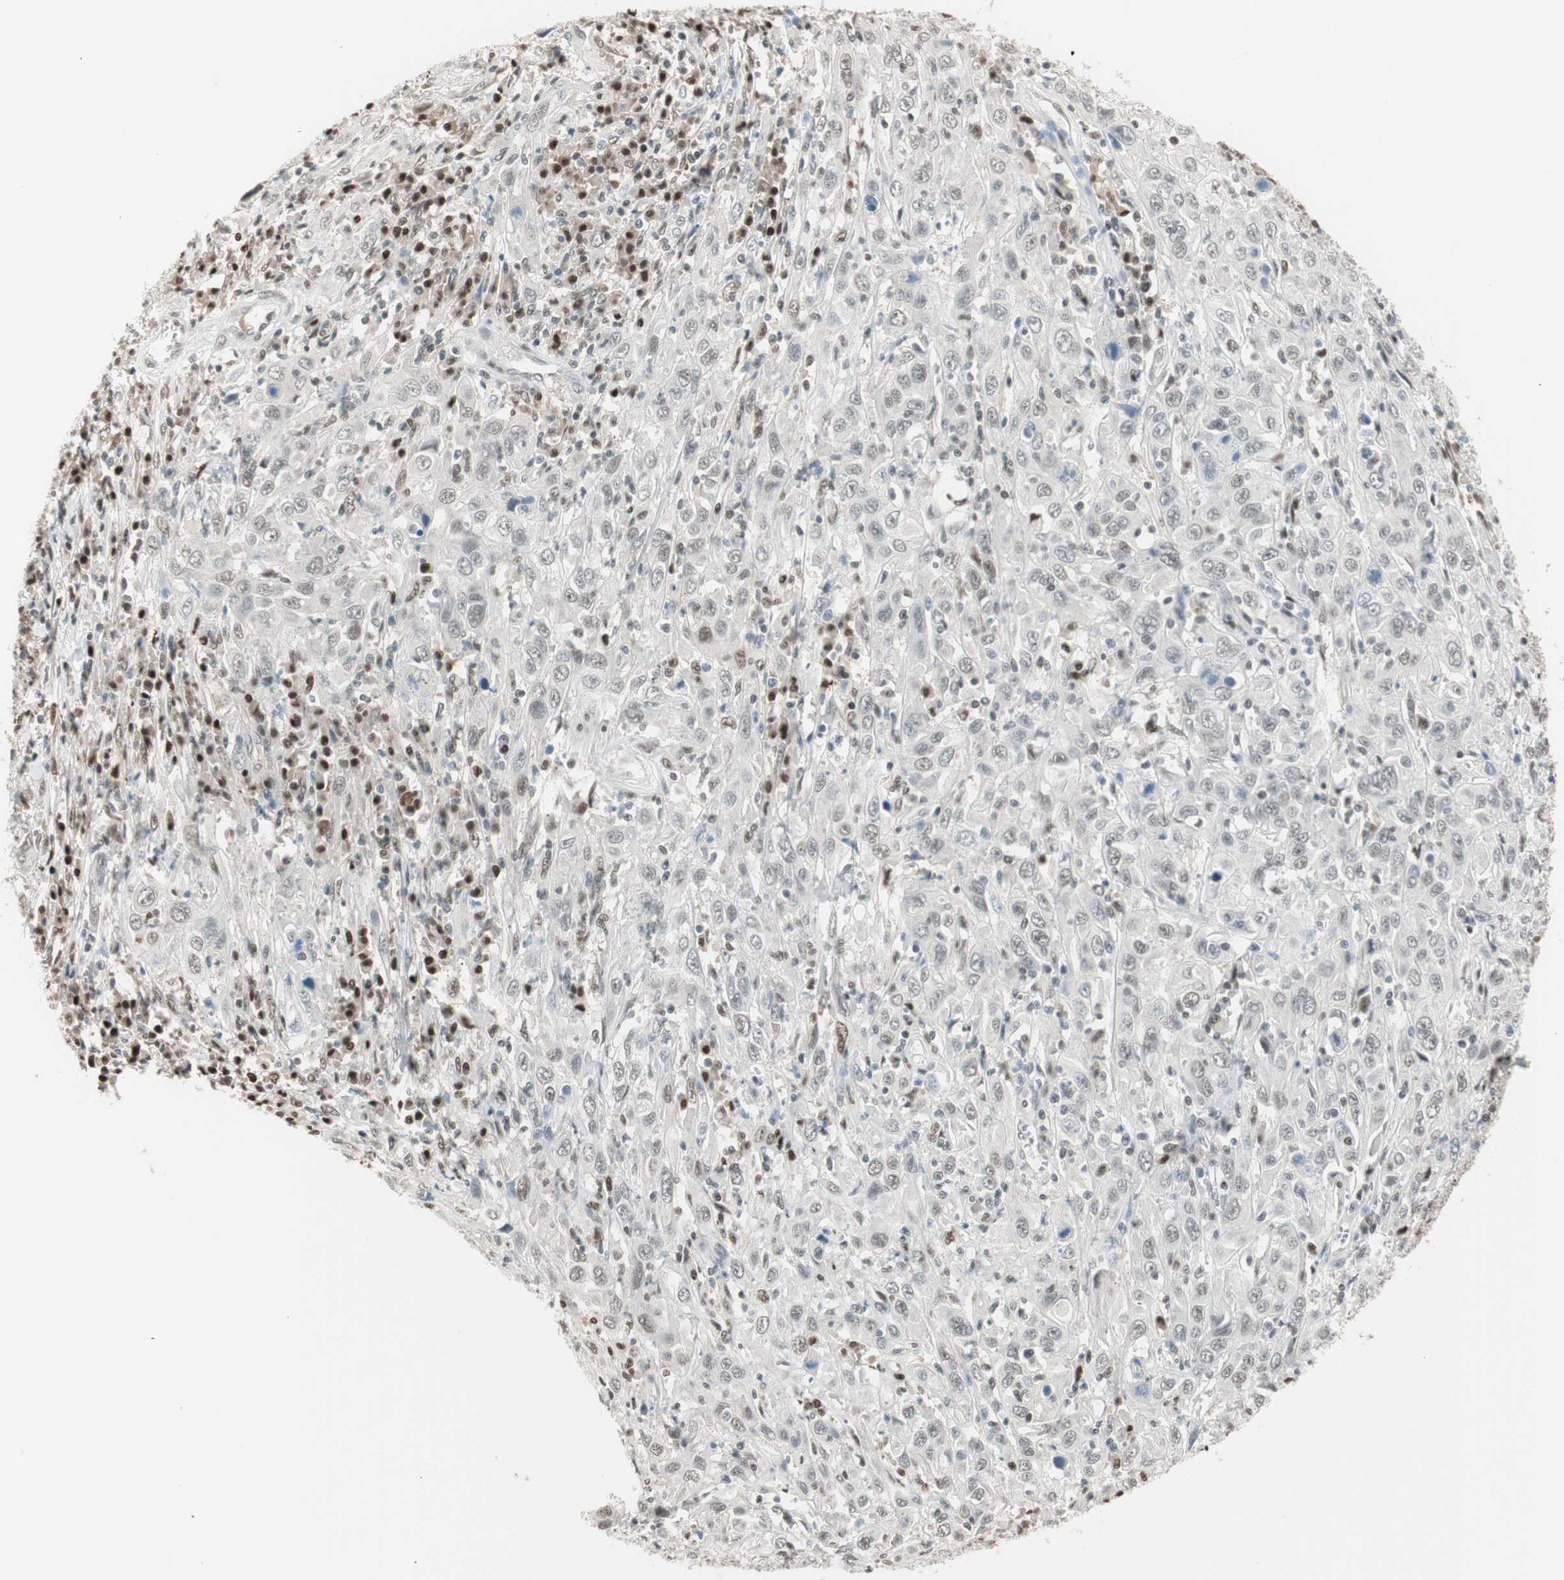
{"staining": {"intensity": "weak", "quantity": "<25%", "location": "nuclear"}, "tissue": "cervical cancer", "cell_type": "Tumor cells", "image_type": "cancer", "snomed": [{"axis": "morphology", "description": "Squamous cell carcinoma, NOS"}, {"axis": "topography", "description": "Cervix"}], "caption": "Cervical squamous cell carcinoma stained for a protein using immunohistochemistry demonstrates no staining tumor cells.", "gene": "LONP2", "patient": {"sex": "female", "age": 46}}